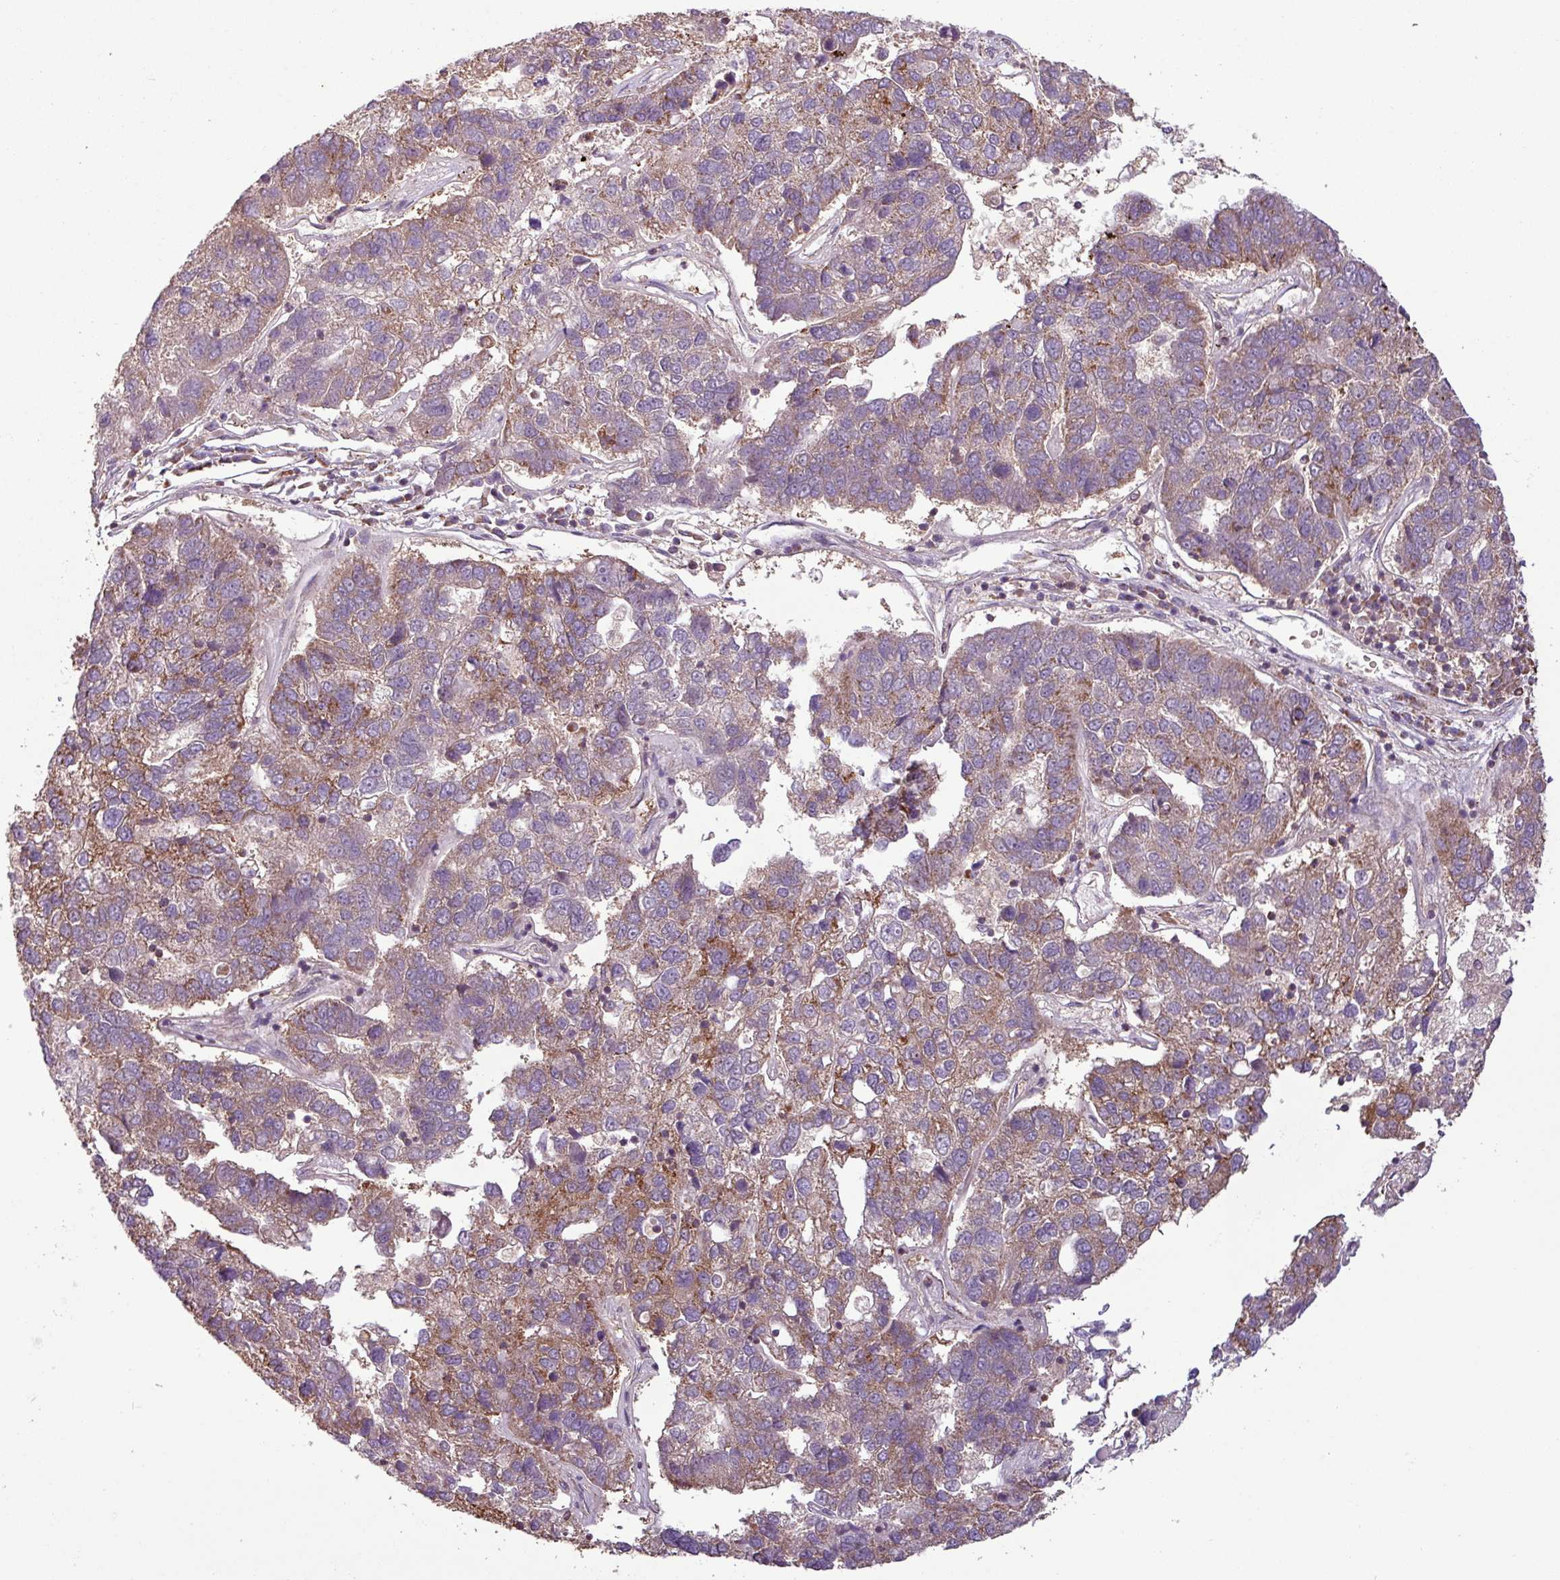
{"staining": {"intensity": "moderate", "quantity": "25%-75%", "location": "cytoplasmic/membranous"}, "tissue": "pancreatic cancer", "cell_type": "Tumor cells", "image_type": "cancer", "snomed": [{"axis": "morphology", "description": "Adenocarcinoma, NOS"}, {"axis": "topography", "description": "Pancreas"}], "caption": "The histopathology image reveals immunohistochemical staining of pancreatic adenocarcinoma. There is moderate cytoplasmic/membranous positivity is present in about 25%-75% of tumor cells.", "gene": "MCTP2", "patient": {"sex": "female", "age": 61}}